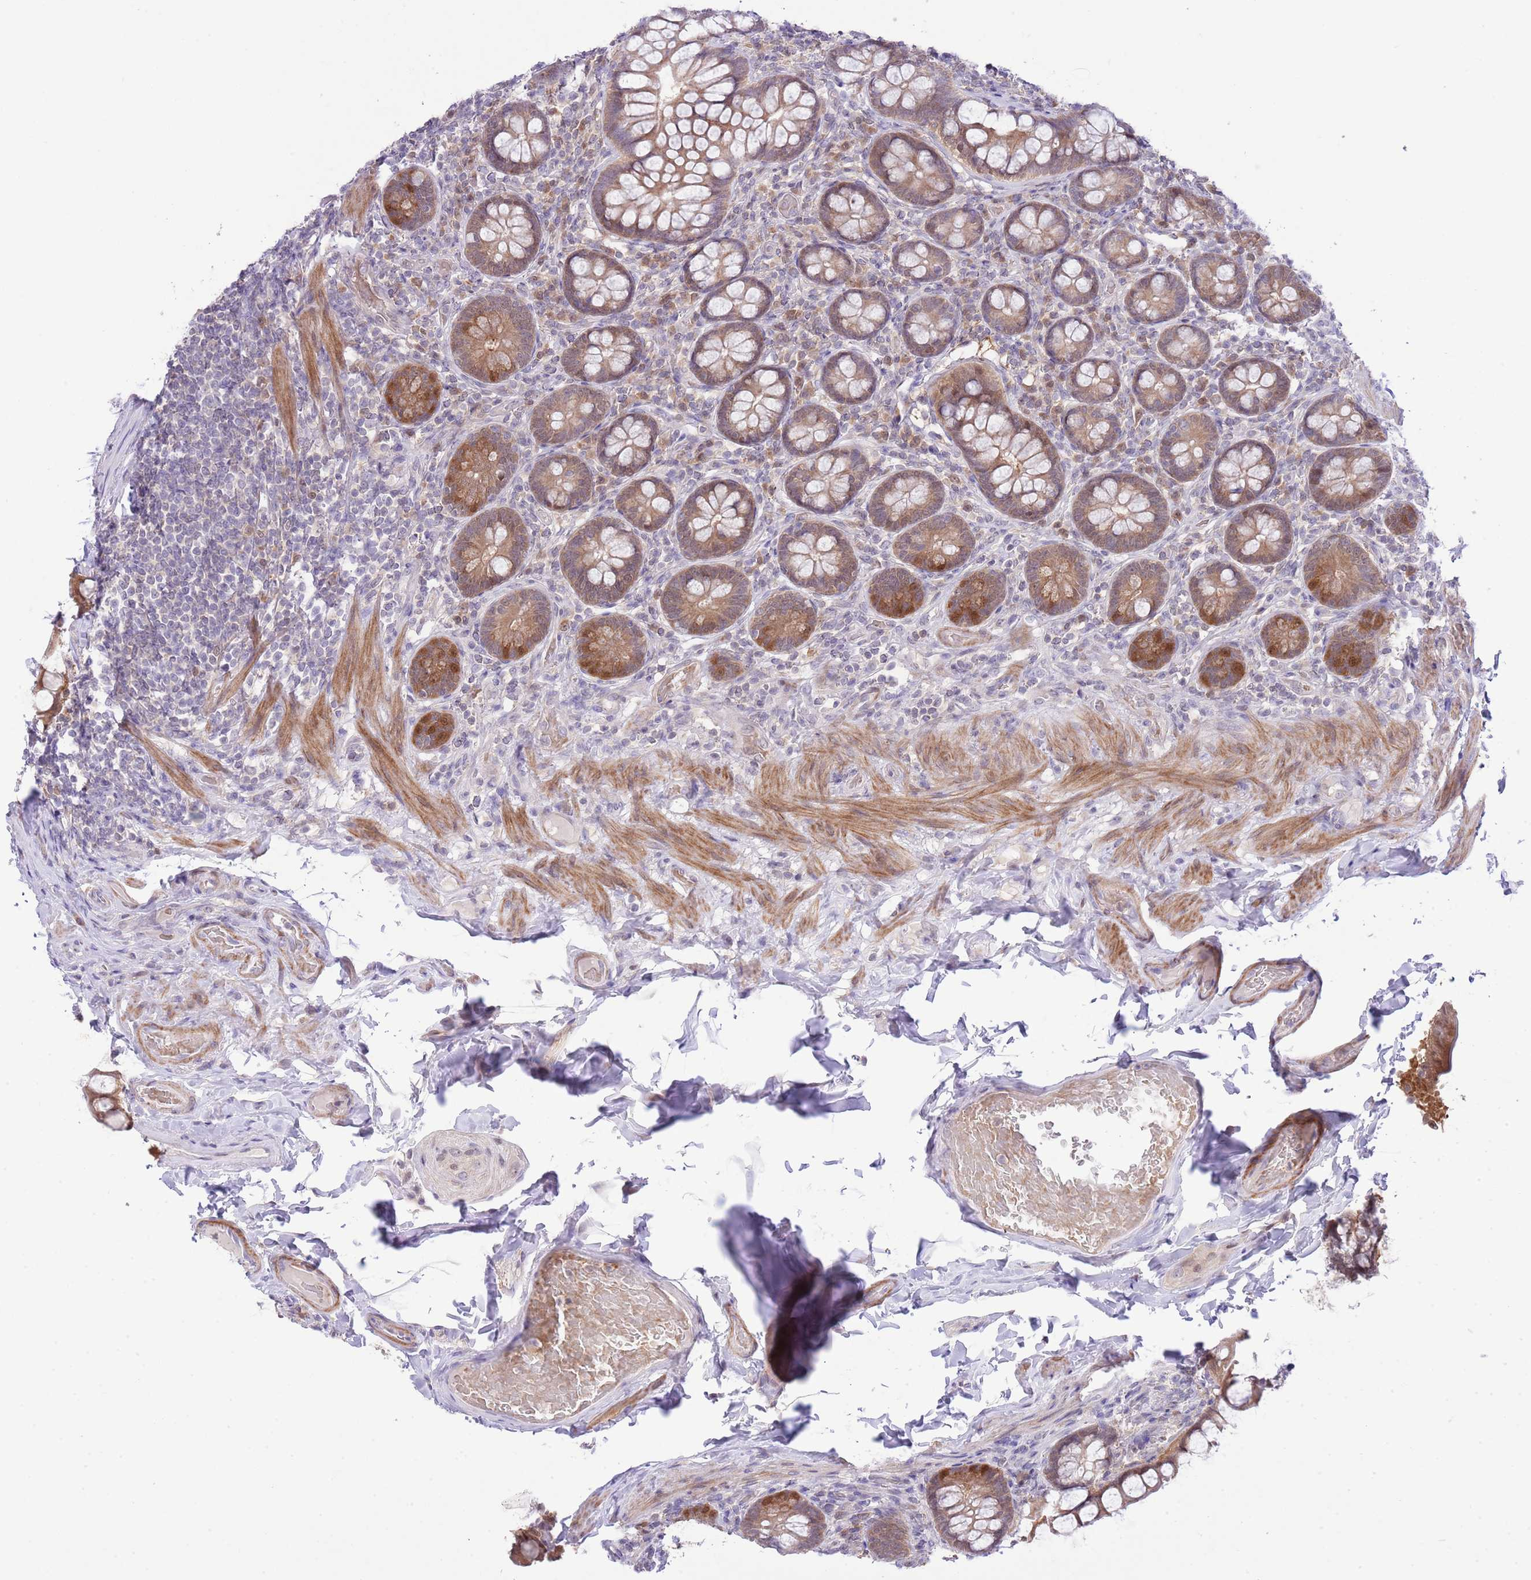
{"staining": {"intensity": "strong", "quantity": ">75%", "location": "cytoplasmic/membranous"}, "tissue": "small intestine", "cell_type": "Glandular cells", "image_type": "normal", "snomed": [{"axis": "morphology", "description": "Normal tissue, NOS"}, {"axis": "topography", "description": "Small intestine"}], "caption": "Immunohistochemistry (IHC) of benign human small intestine shows high levels of strong cytoplasmic/membranous staining in approximately >75% of glandular cells.", "gene": "GALK2", "patient": {"sex": "male", "age": 70}}